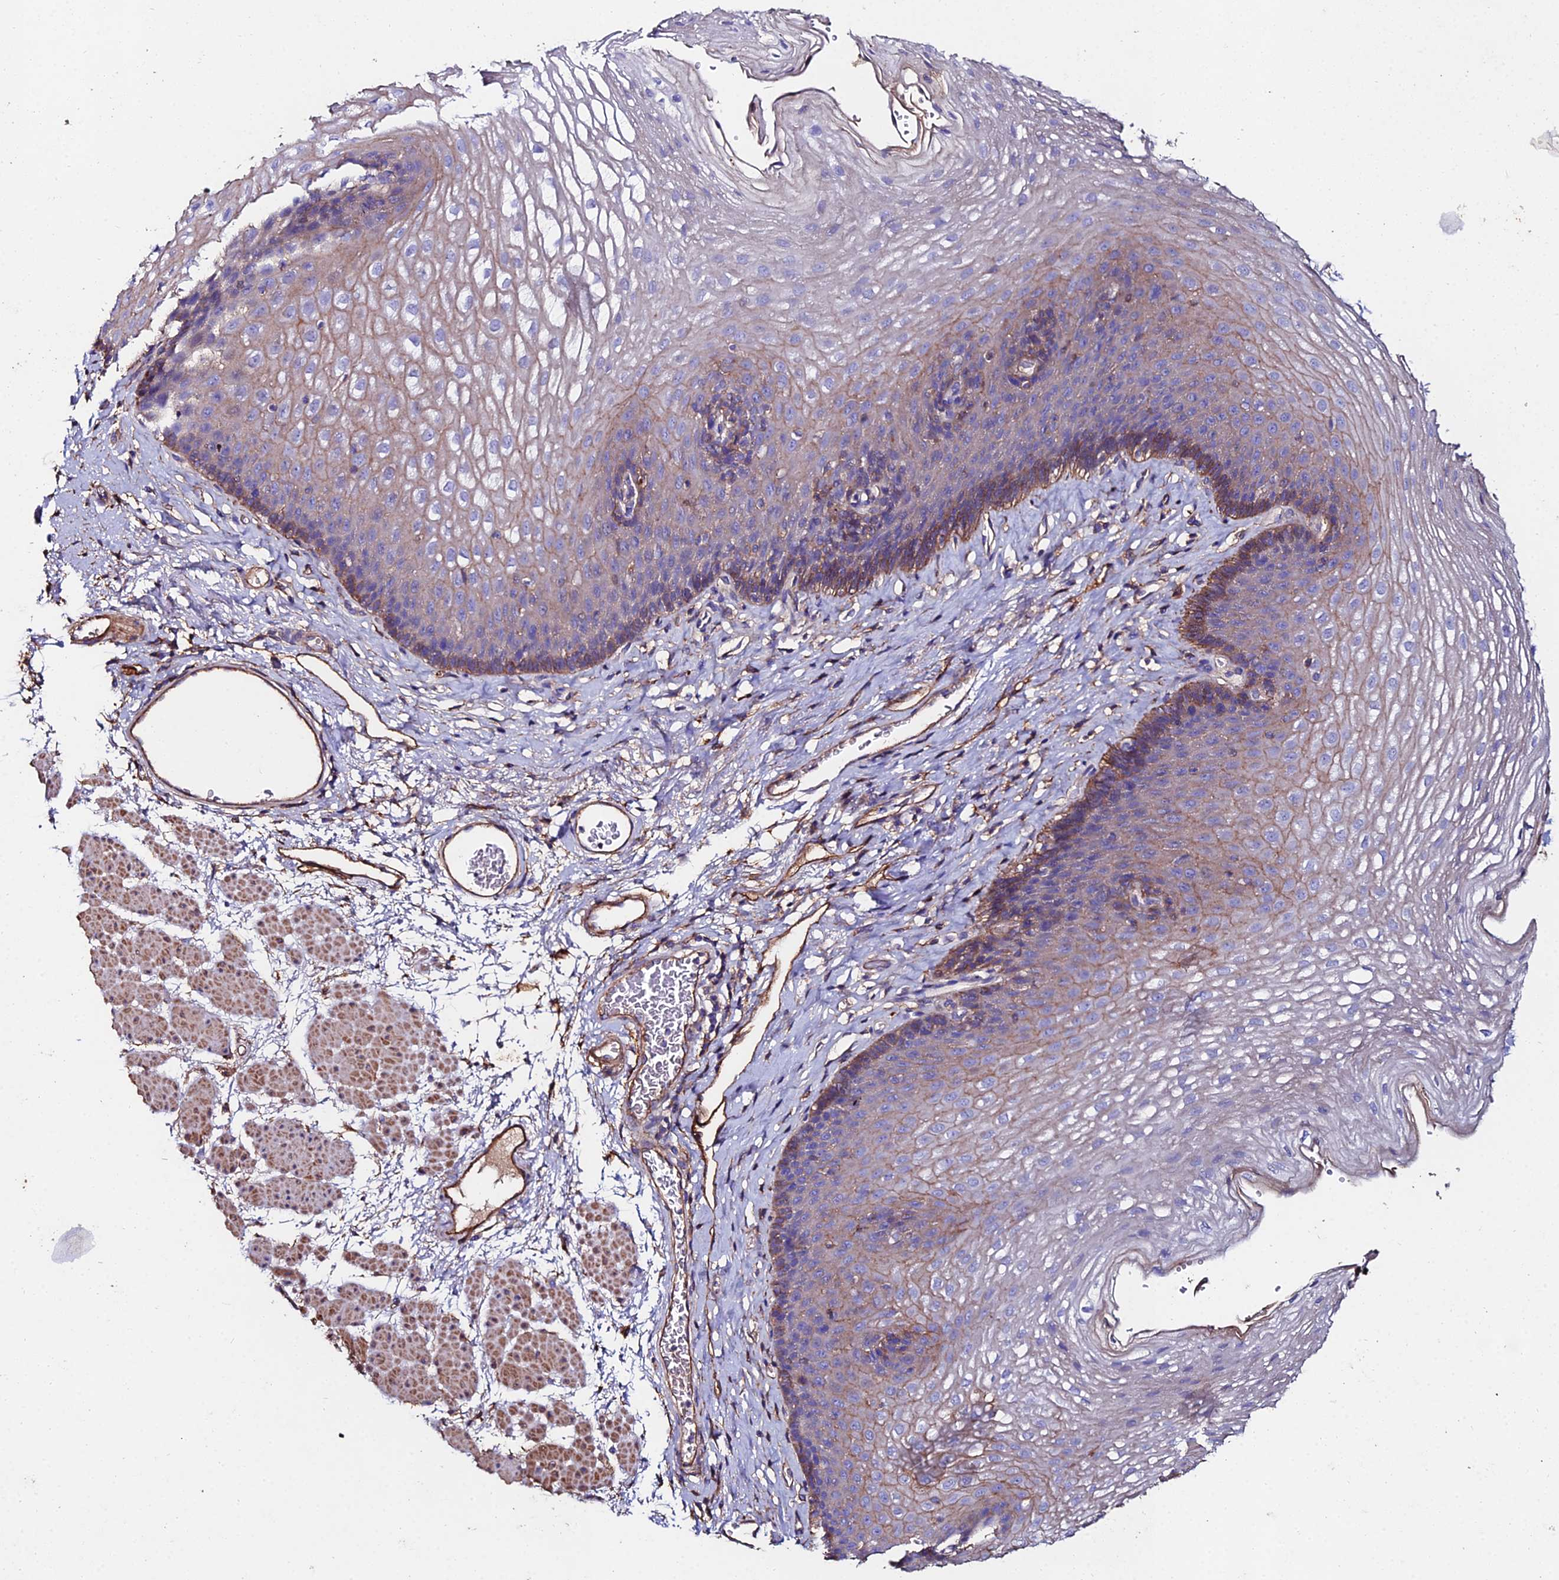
{"staining": {"intensity": "moderate", "quantity": "25%-75%", "location": "cytoplasmic/membranous"}, "tissue": "esophagus", "cell_type": "Squamous epithelial cells", "image_type": "normal", "snomed": [{"axis": "morphology", "description": "Normal tissue, NOS"}, {"axis": "topography", "description": "Esophagus"}], "caption": "This is an image of immunohistochemistry staining of normal esophagus, which shows moderate positivity in the cytoplasmic/membranous of squamous epithelial cells.", "gene": "C6", "patient": {"sex": "female", "age": 66}}